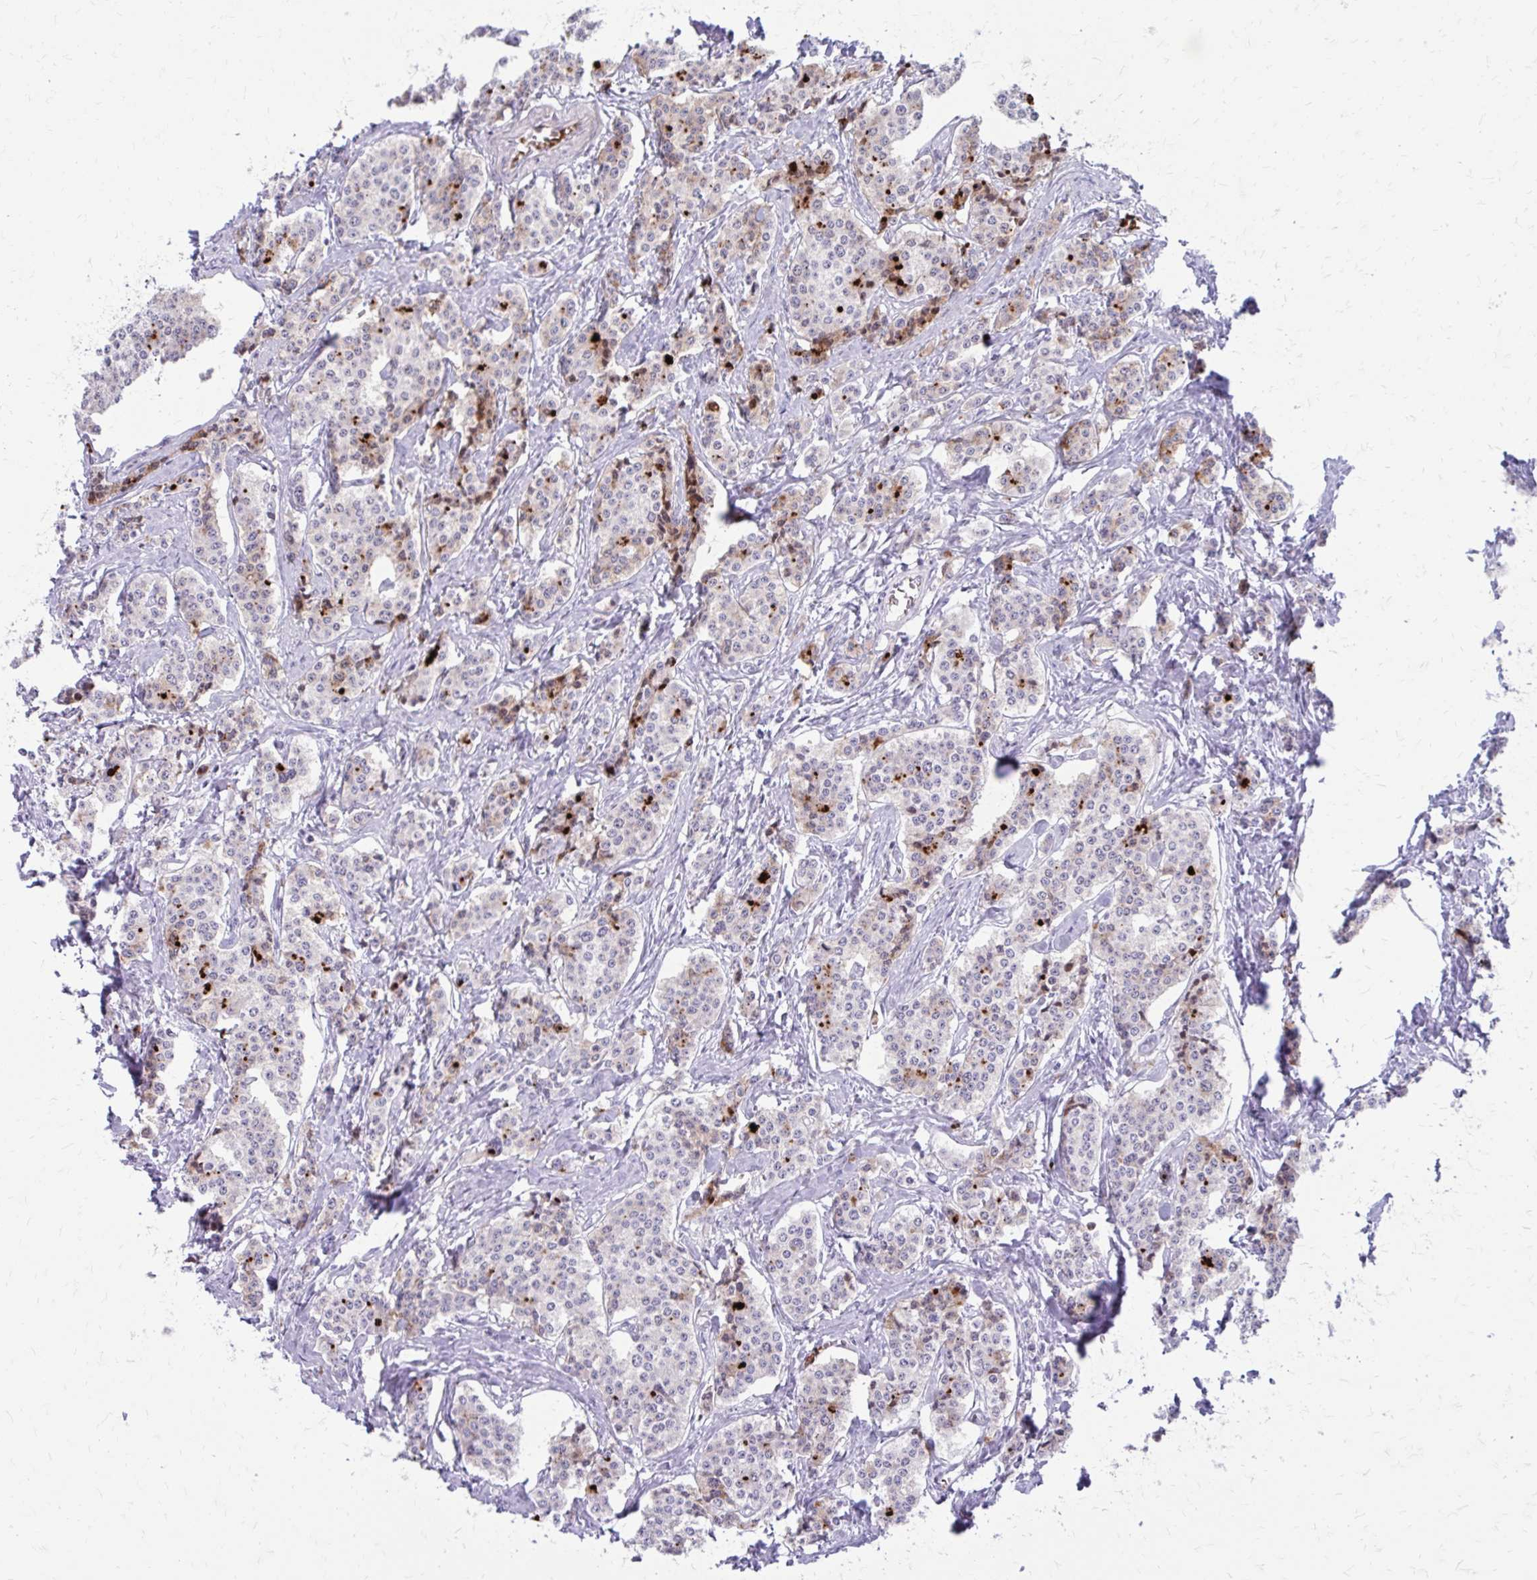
{"staining": {"intensity": "moderate", "quantity": "<25%", "location": "cytoplasmic/membranous"}, "tissue": "carcinoid", "cell_type": "Tumor cells", "image_type": "cancer", "snomed": [{"axis": "morphology", "description": "Carcinoid, malignant, NOS"}, {"axis": "topography", "description": "Small intestine"}], "caption": "Human malignant carcinoid stained with a brown dye demonstrates moderate cytoplasmic/membranous positive staining in about <25% of tumor cells.", "gene": "LCN15", "patient": {"sex": "female", "age": 64}}